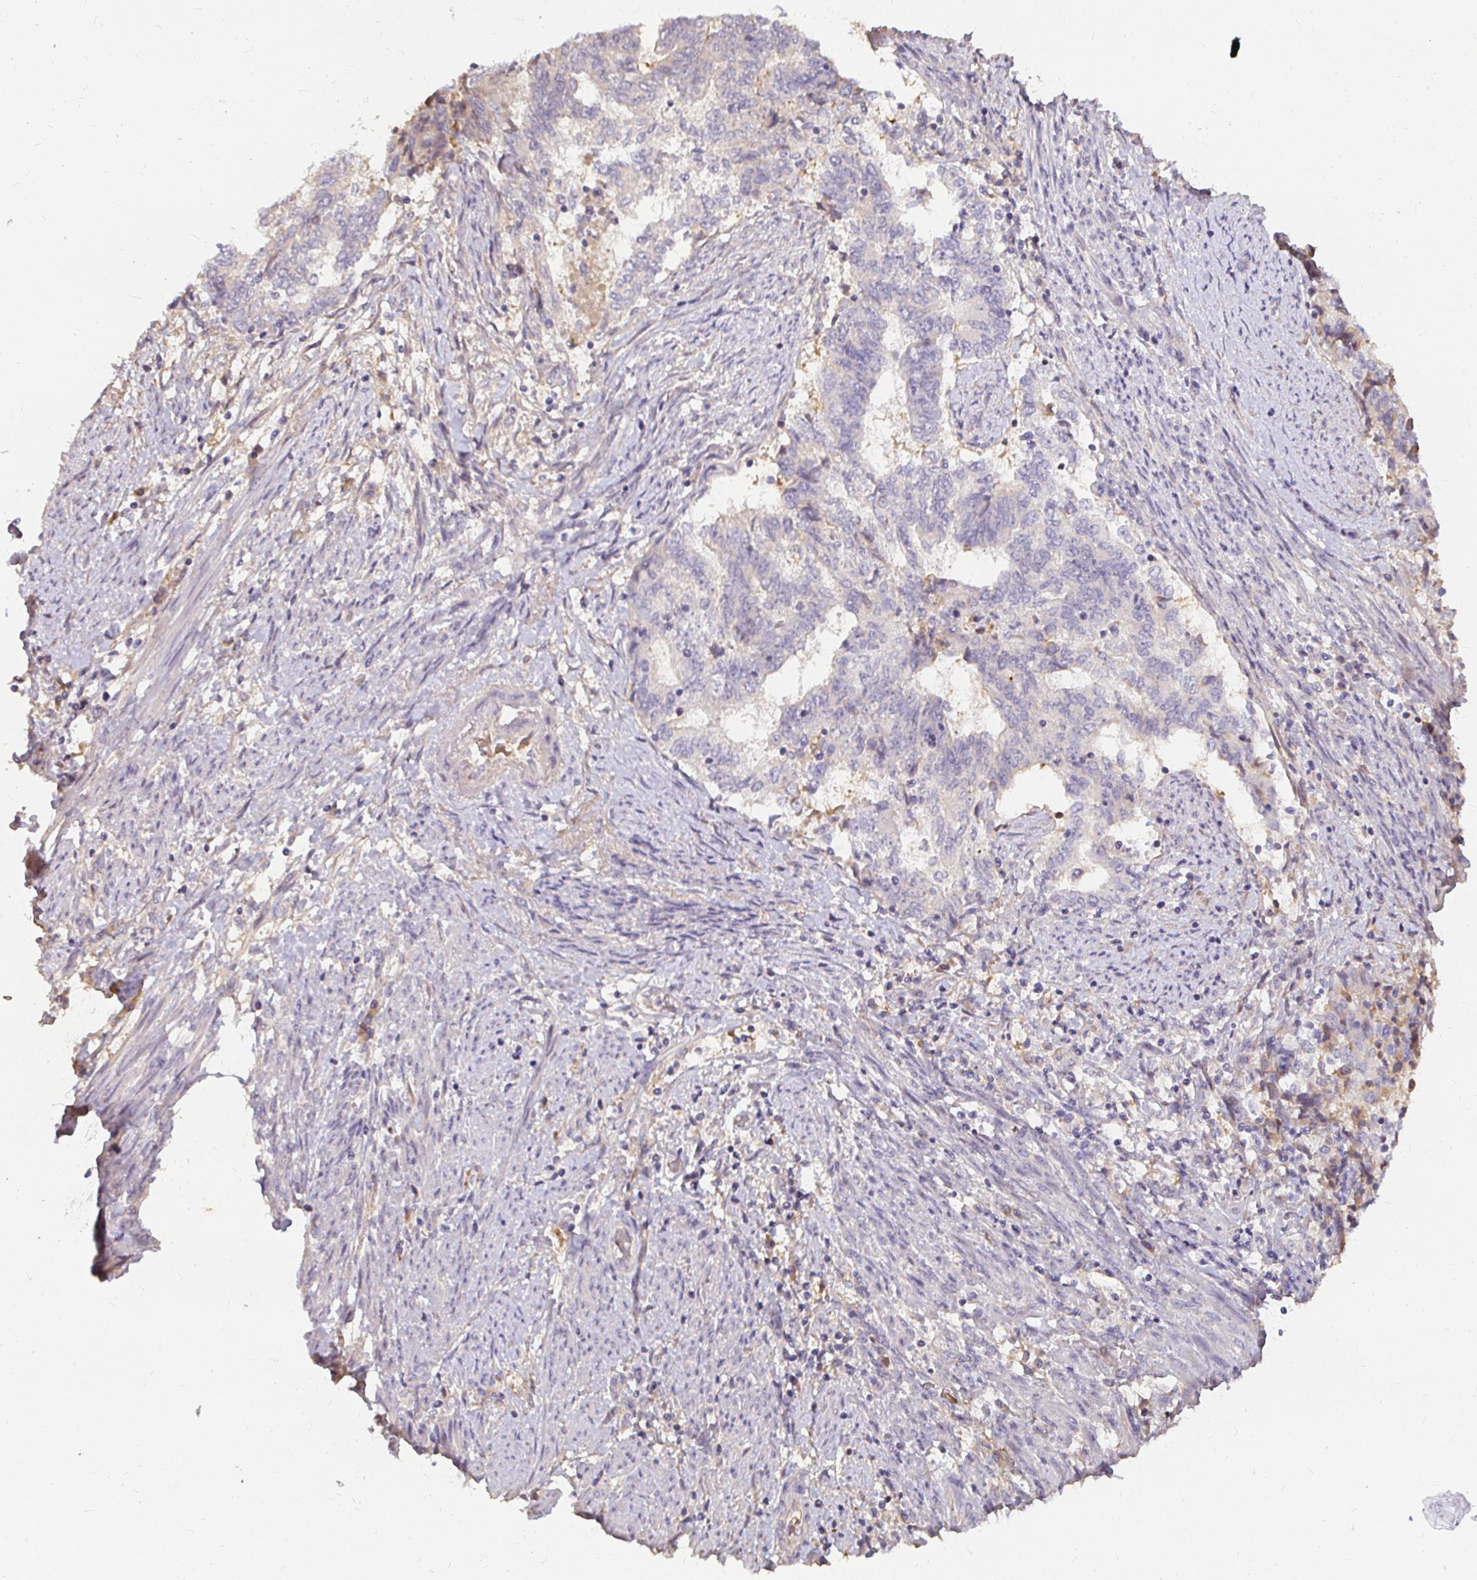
{"staining": {"intensity": "negative", "quantity": "none", "location": "none"}, "tissue": "endometrial cancer", "cell_type": "Tumor cells", "image_type": "cancer", "snomed": [{"axis": "morphology", "description": "Adenocarcinoma, NOS"}, {"axis": "topography", "description": "Endometrium"}], "caption": "The micrograph displays no significant staining in tumor cells of endometrial cancer.", "gene": "LOXL4", "patient": {"sex": "female", "age": 65}}